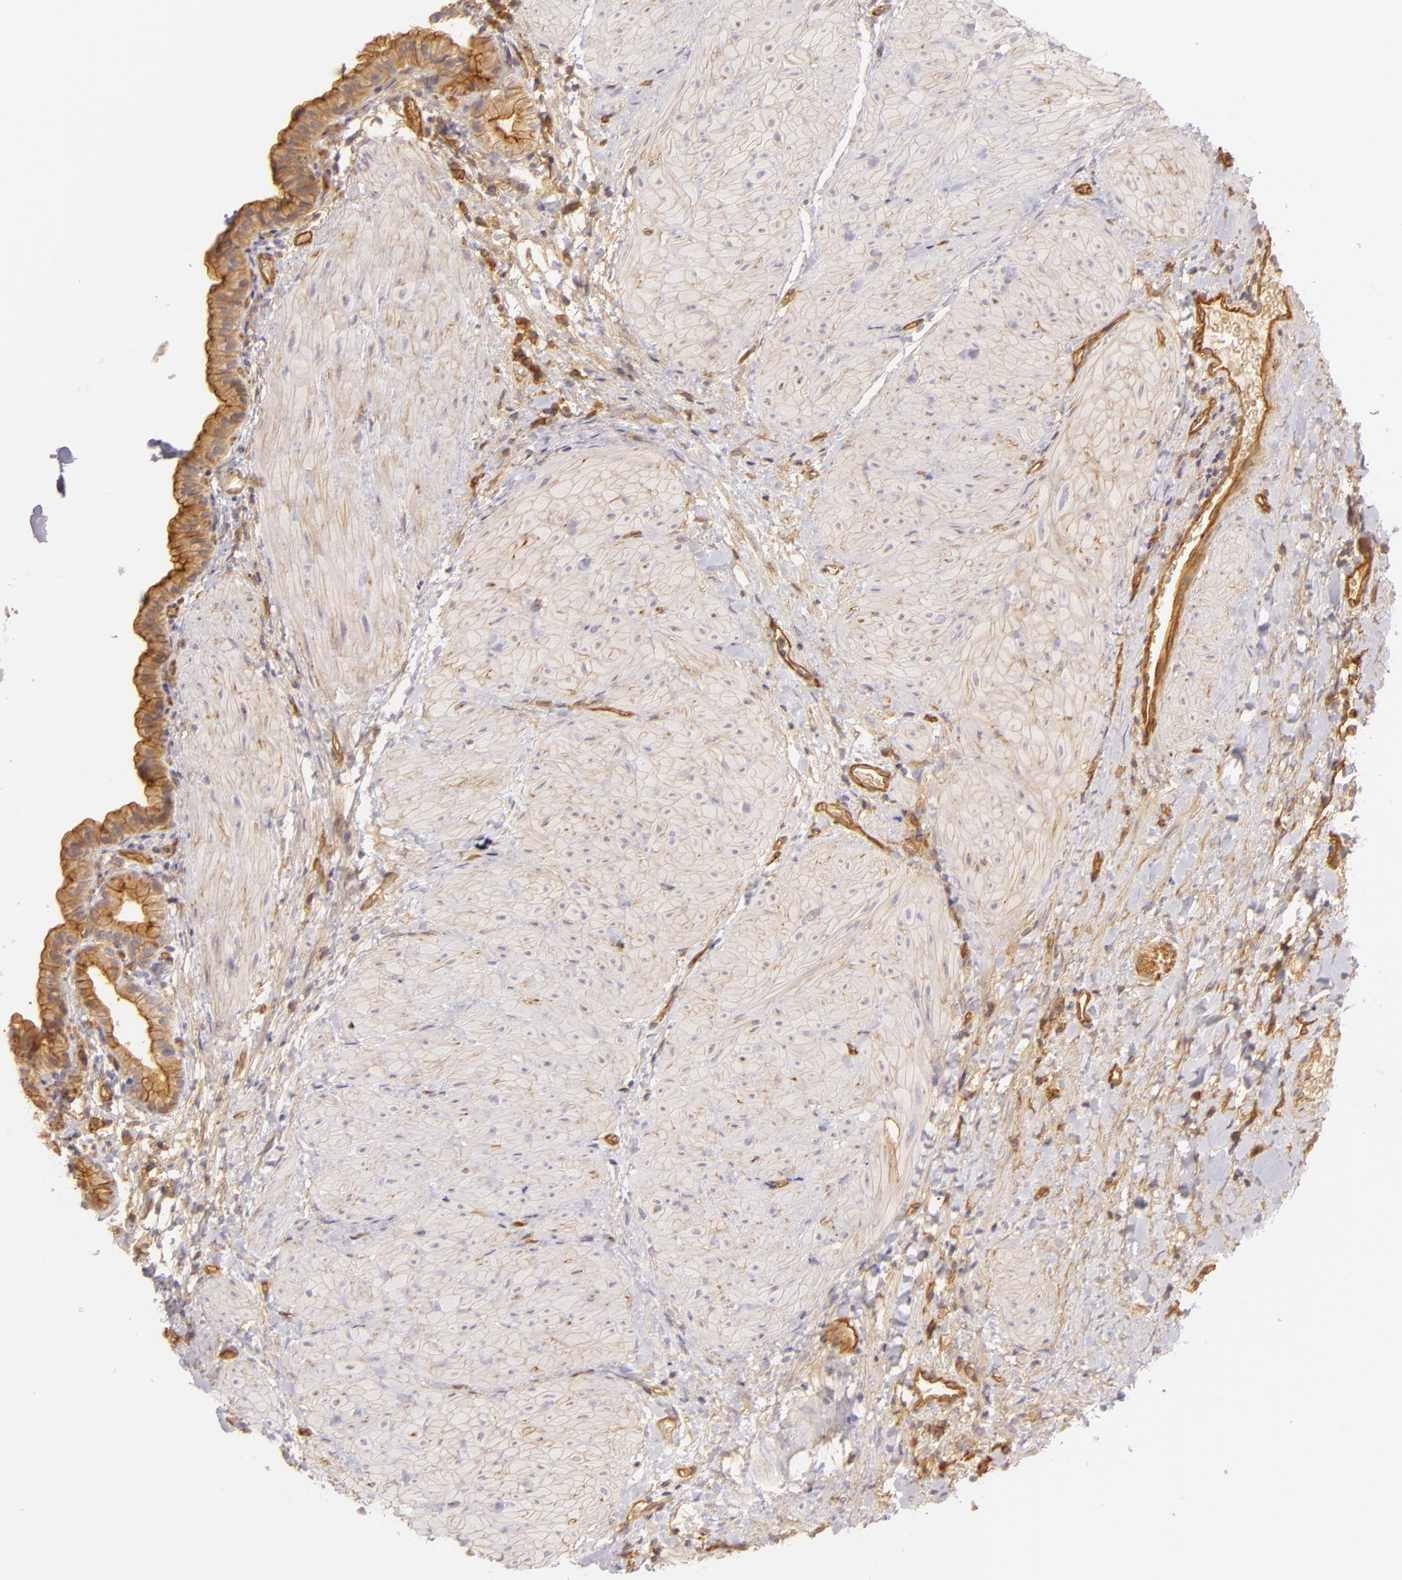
{"staining": {"intensity": "weak", "quantity": ">75%", "location": "cytoplasmic/membranous"}, "tissue": "gallbladder", "cell_type": "Glandular cells", "image_type": "normal", "snomed": [{"axis": "morphology", "description": "Normal tissue, NOS"}, {"axis": "morphology", "description": "Inflammation, NOS"}, {"axis": "topography", "description": "Gallbladder"}], "caption": "Immunohistochemistry (IHC) histopathology image of unremarkable gallbladder: gallbladder stained using immunohistochemistry (IHC) exhibits low levels of weak protein expression localized specifically in the cytoplasmic/membranous of glandular cells, appearing as a cytoplasmic/membranous brown color.", "gene": "CD59", "patient": {"sex": "male", "age": 66}}